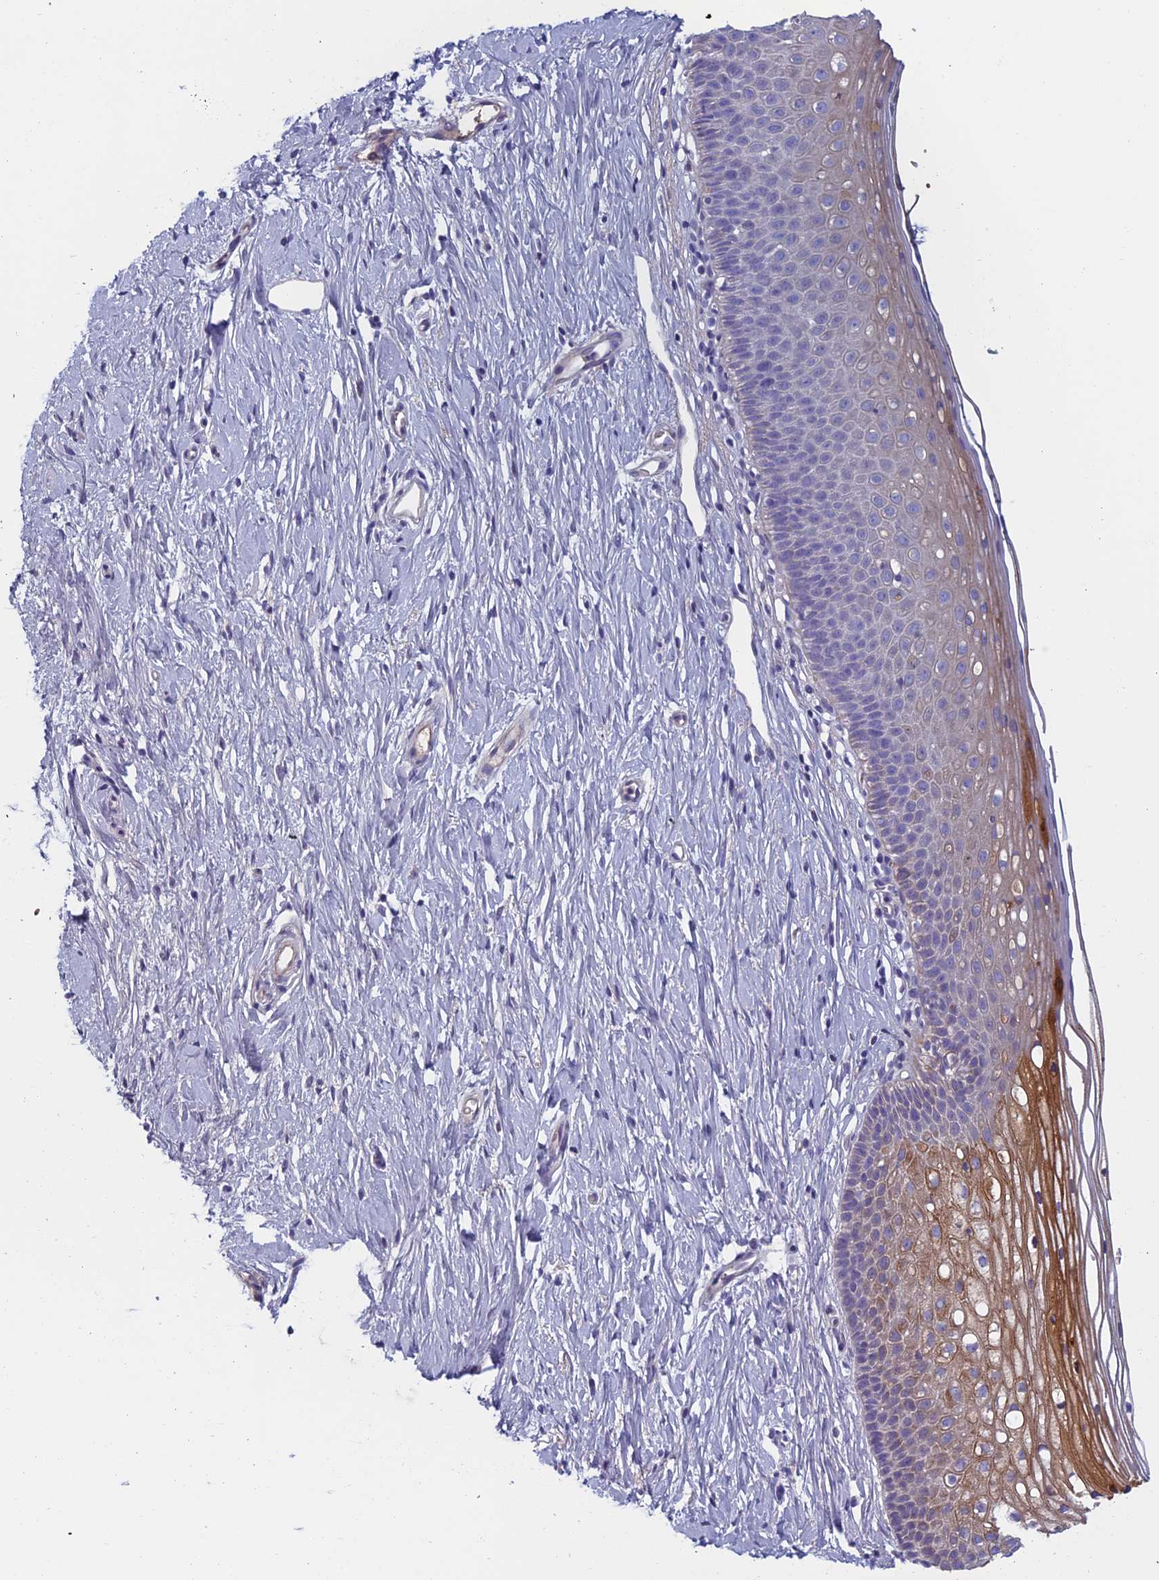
{"staining": {"intensity": "negative", "quantity": "none", "location": "none"}, "tissue": "cervix", "cell_type": "Glandular cells", "image_type": "normal", "snomed": [{"axis": "morphology", "description": "Normal tissue, NOS"}, {"axis": "topography", "description": "Cervix"}], "caption": "Unremarkable cervix was stained to show a protein in brown. There is no significant staining in glandular cells.", "gene": "ANGPTL2", "patient": {"sex": "female", "age": 36}}